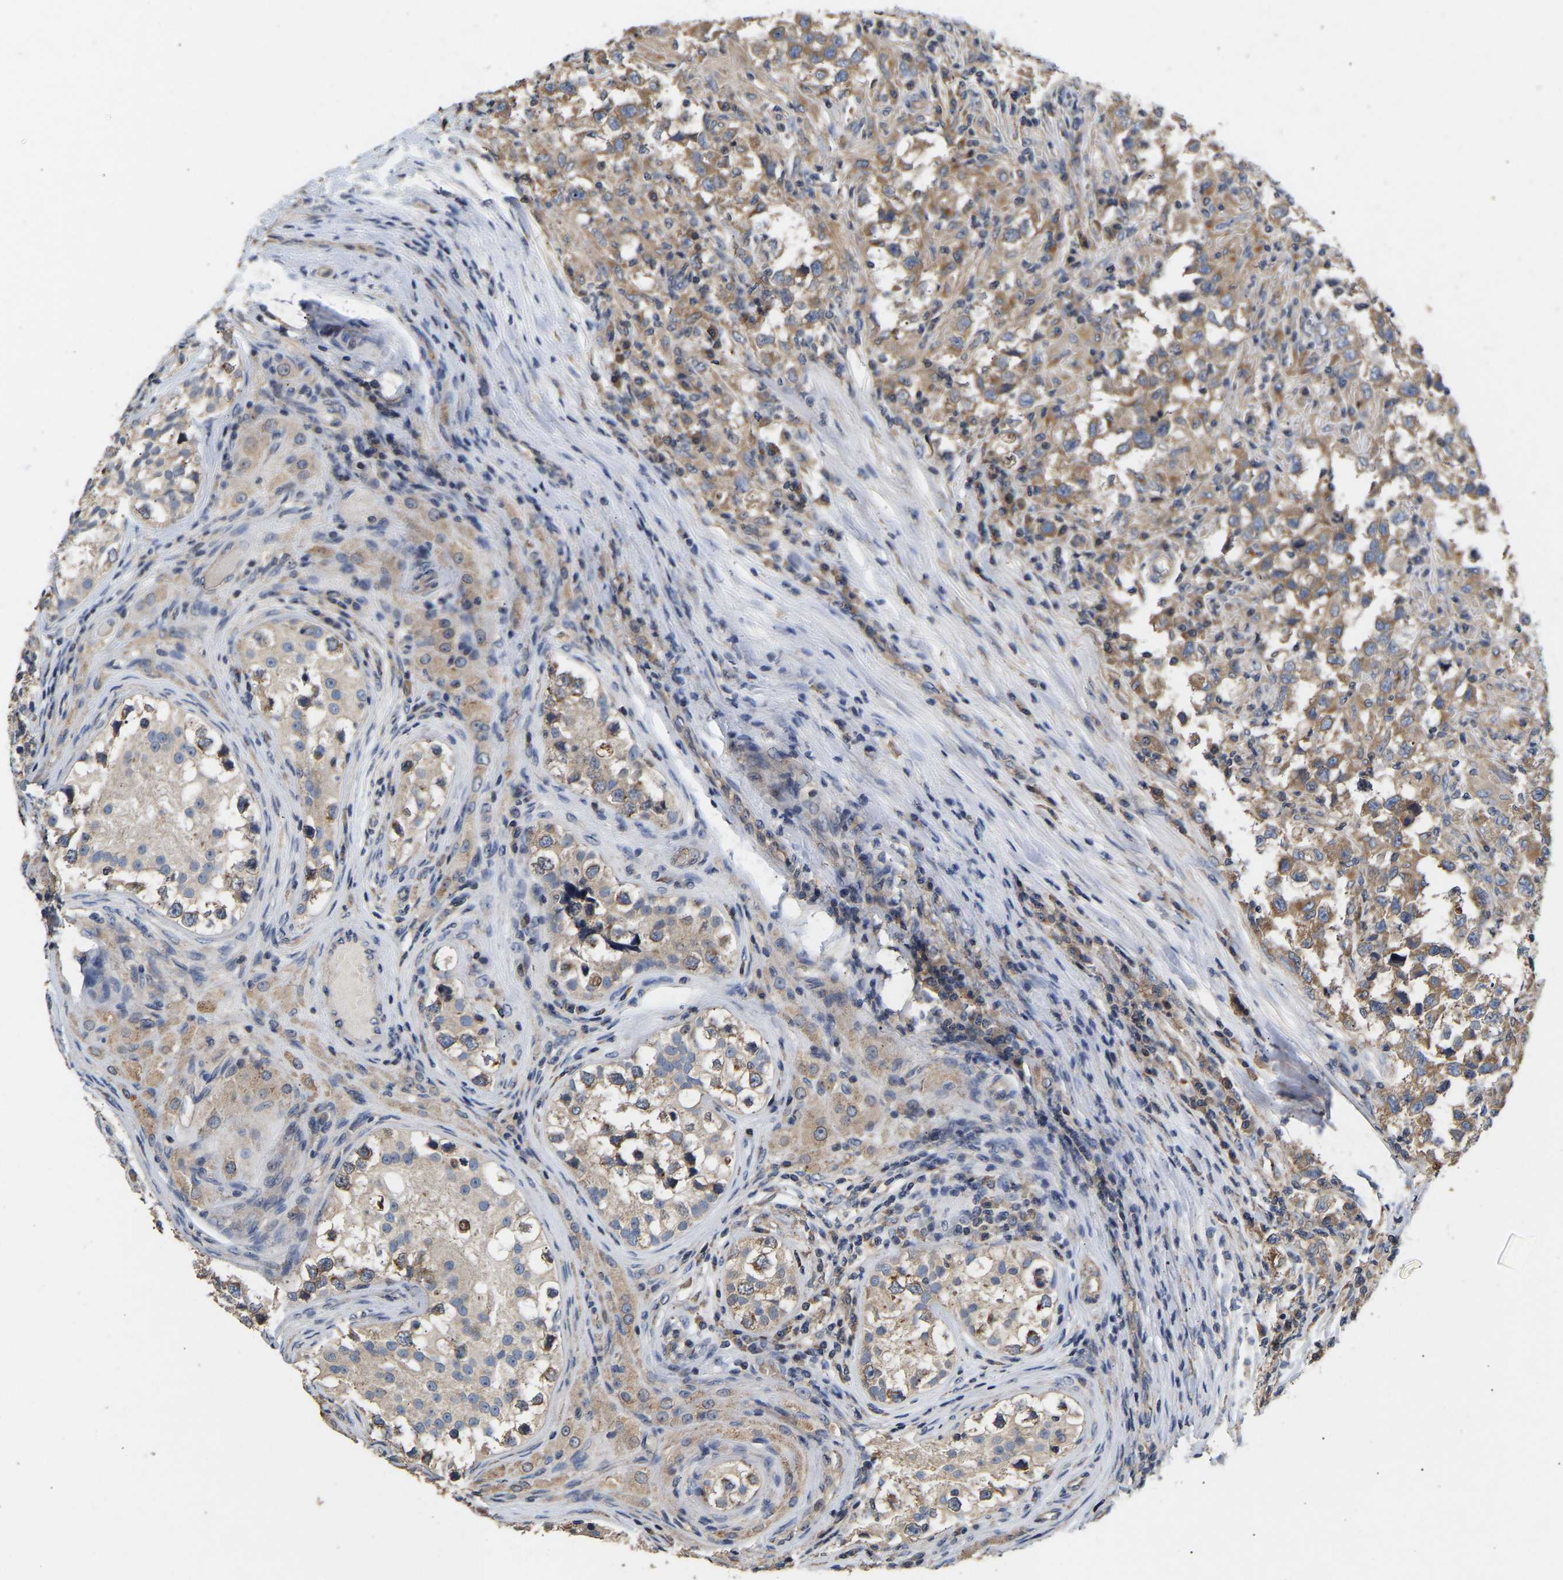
{"staining": {"intensity": "moderate", "quantity": ">75%", "location": "cytoplasmic/membranous"}, "tissue": "testis cancer", "cell_type": "Tumor cells", "image_type": "cancer", "snomed": [{"axis": "morphology", "description": "Carcinoma, Embryonal, NOS"}, {"axis": "topography", "description": "Testis"}], "caption": "A photomicrograph showing moderate cytoplasmic/membranous staining in approximately >75% of tumor cells in embryonal carcinoma (testis), as visualized by brown immunohistochemical staining.", "gene": "AIMP2", "patient": {"sex": "male", "age": 21}}